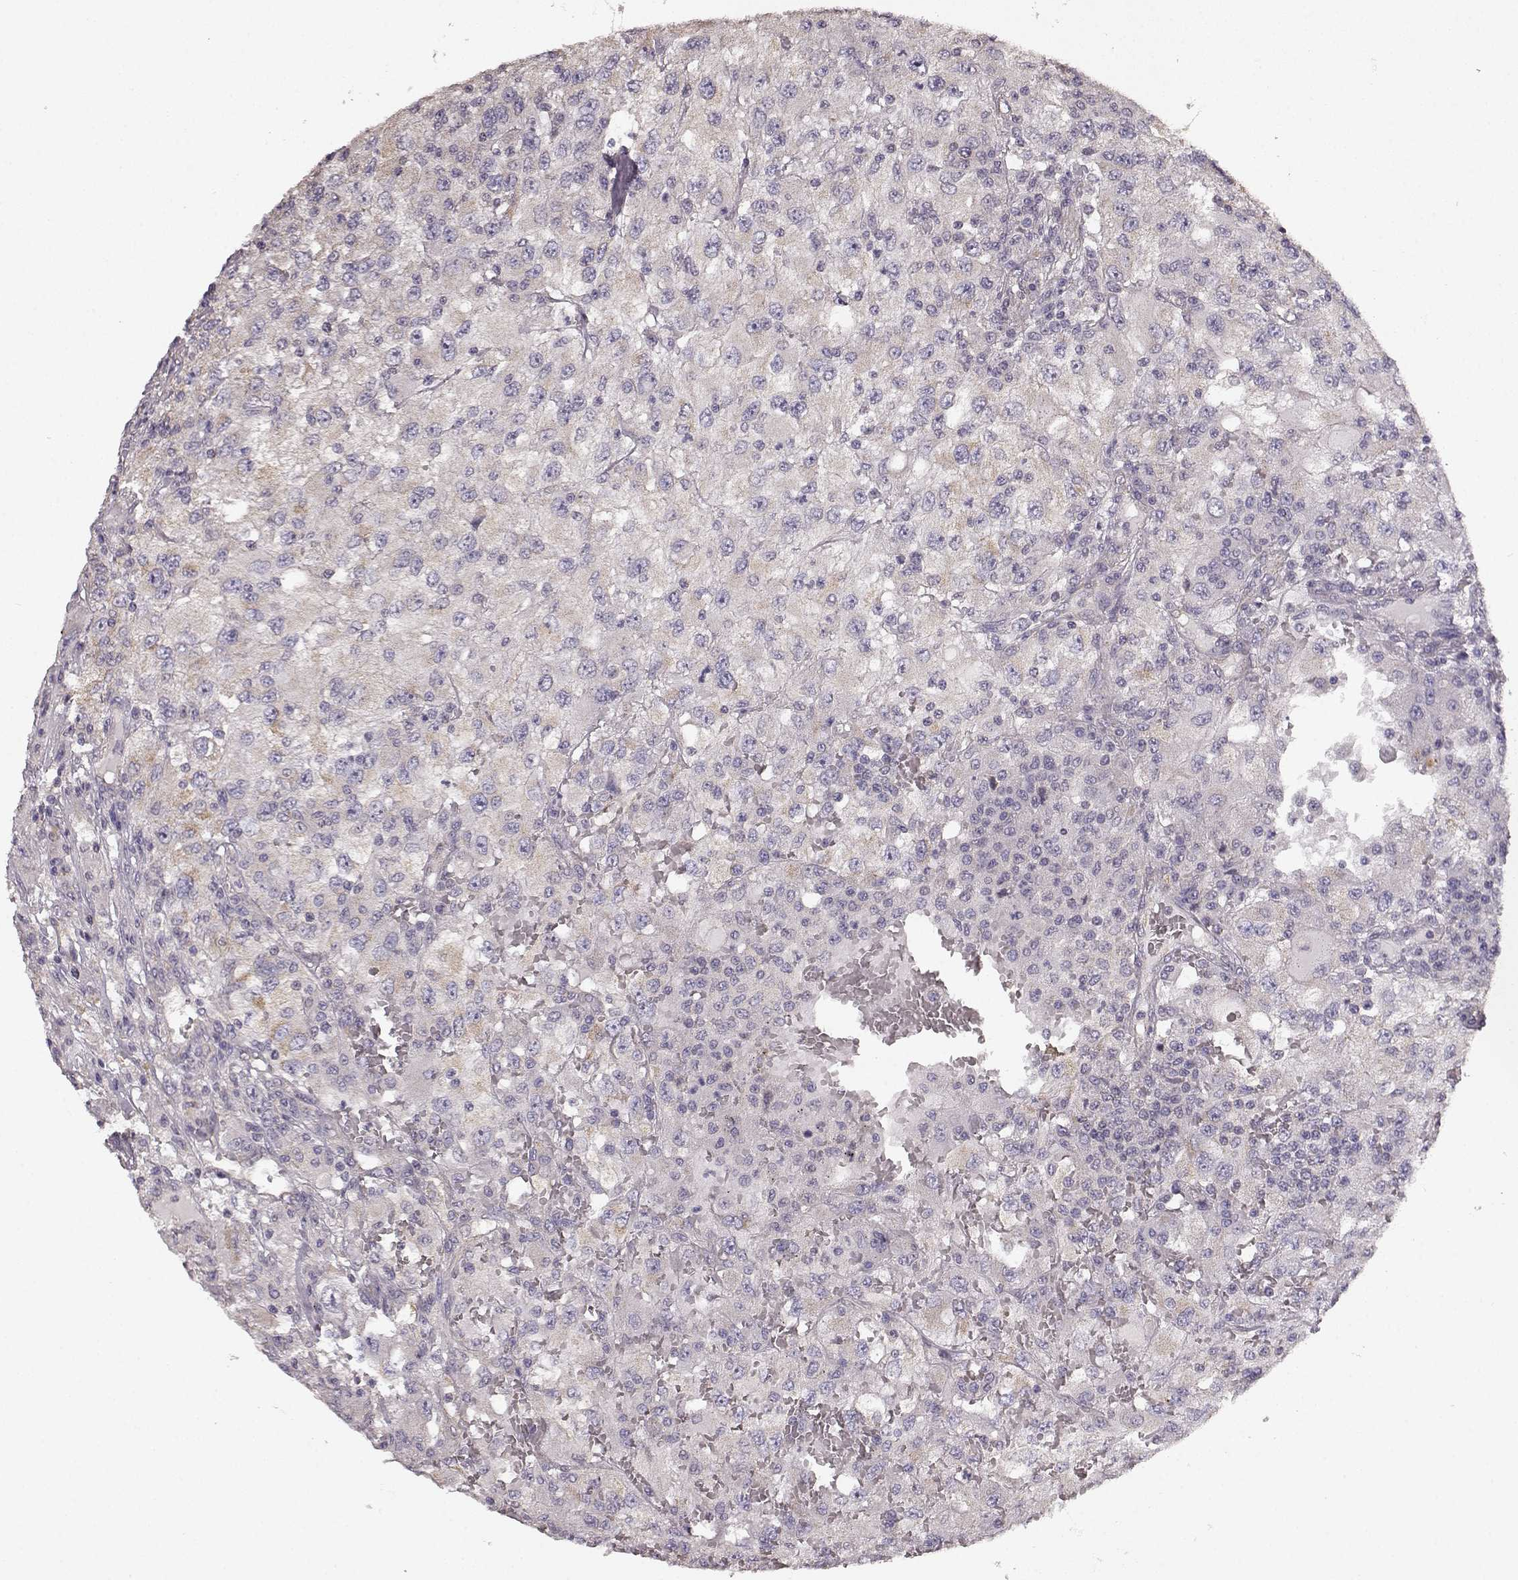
{"staining": {"intensity": "weak", "quantity": "<25%", "location": "cytoplasmic/membranous"}, "tissue": "renal cancer", "cell_type": "Tumor cells", "image_type": "cancer", "snomed": [{"axis": "morphology", "description": "Adenocarcinoma, NOS"}, {"axis": "topography", "description": "Kidney"}], "caption": "Protein analysis of adenocarcinoma (renal) demonstrates no significant staining in tumor cells. Nuclei are stained in blue.", "gene": "ERBB3", "patient": {"sex": "female", "age": 67}}